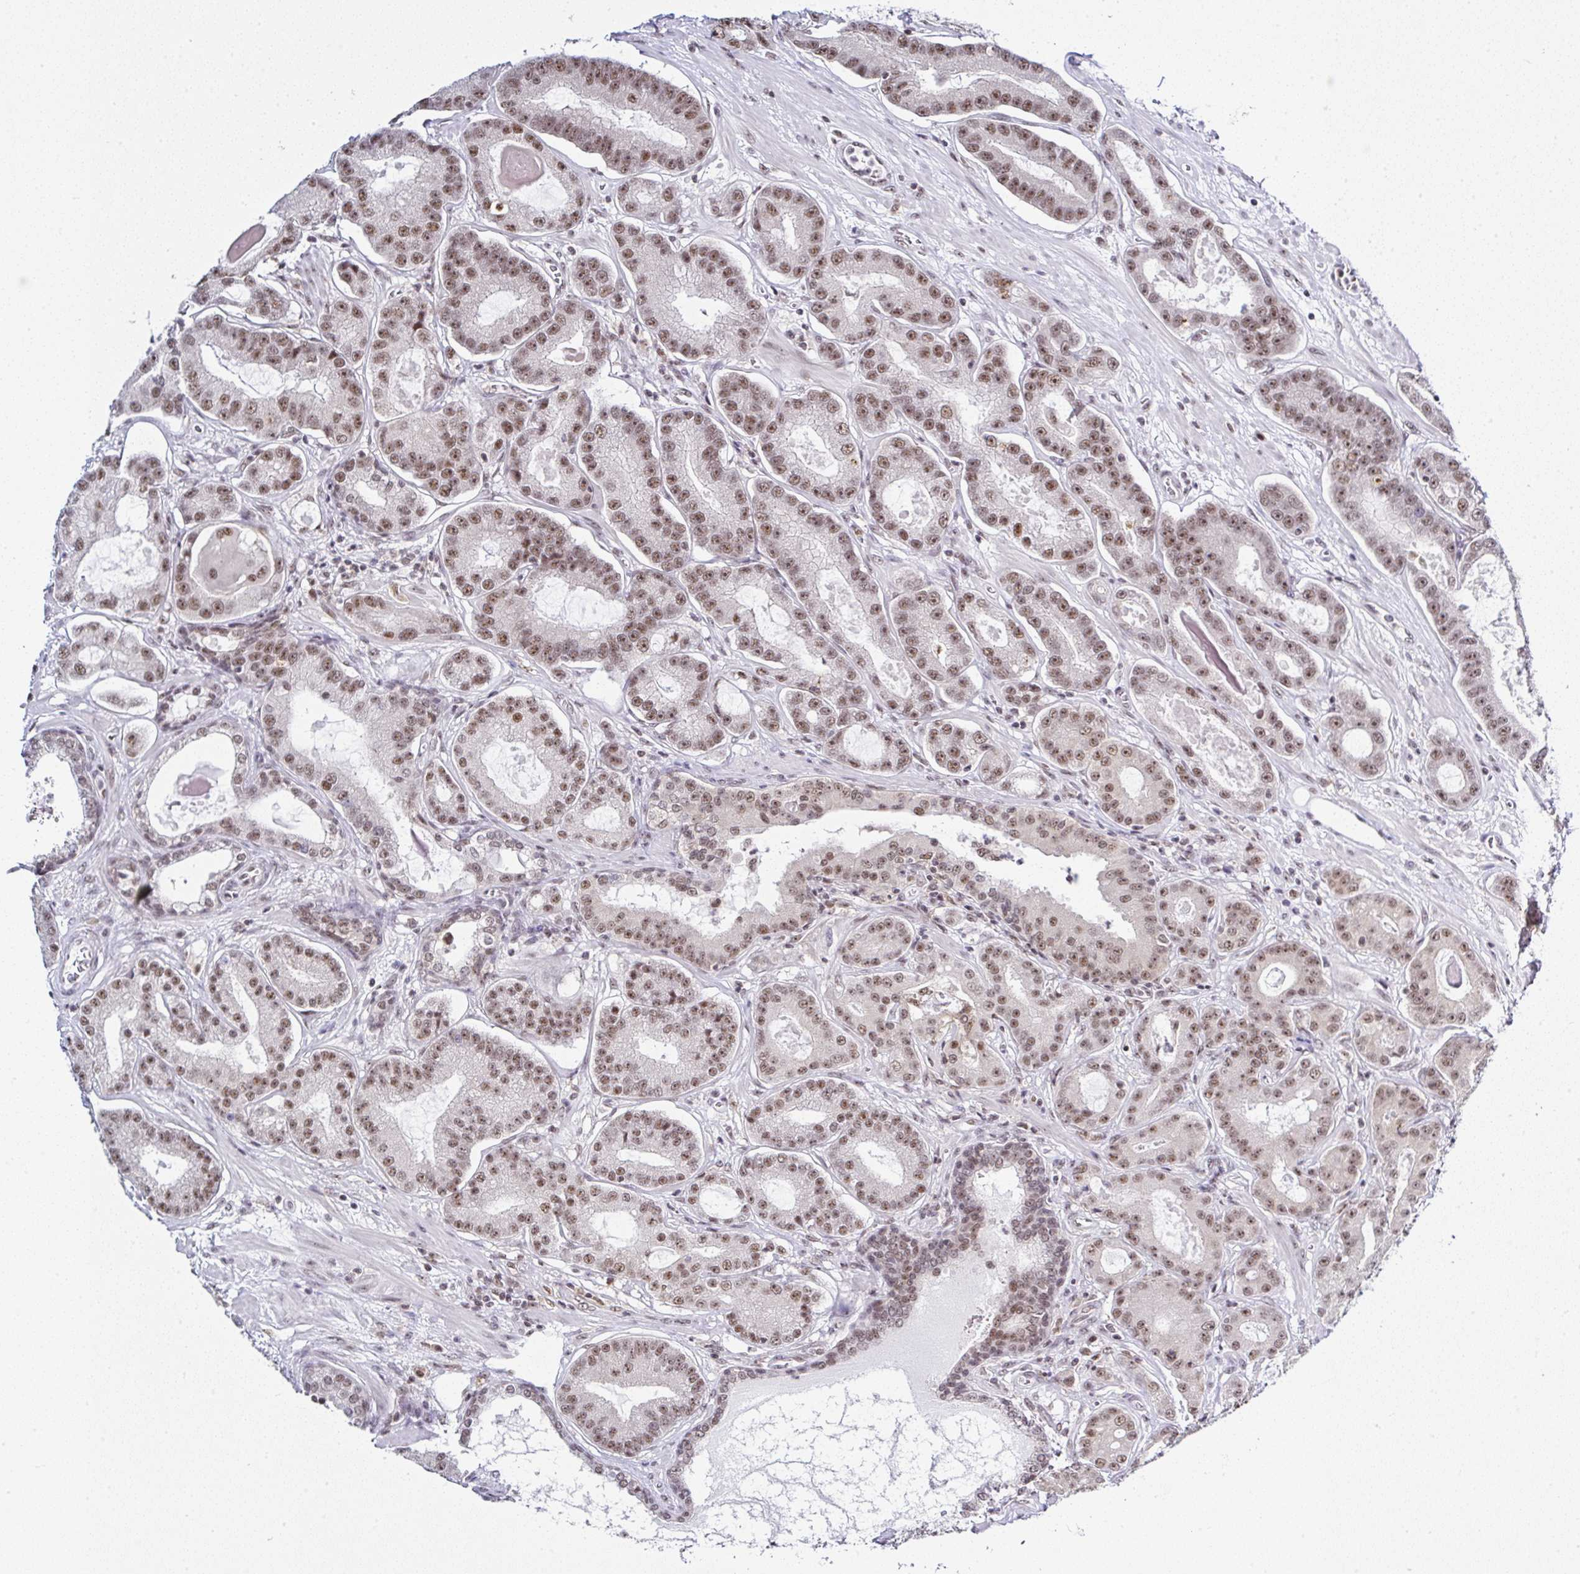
{"staining": {"intensity": "moderate", "quantity": ">75%", "location": "nuclear"}, "tissue": "prostate cancer", "cell_type": "Tumor cells", "image_type": "cancer", "snomed": [{"axis": "morphology", "description": "Adenocarcinoma, High grade"}, {"axis": "topography", "description": "Prostate"}], "caption": "There is medium levels of moderate nuclear positivity in tumor cells of prostate cancer, as demonstrated by immunohistochemical staining (brown color).", "gene": "PTPN2", "patient": {"sex": "male", "age": 65}}